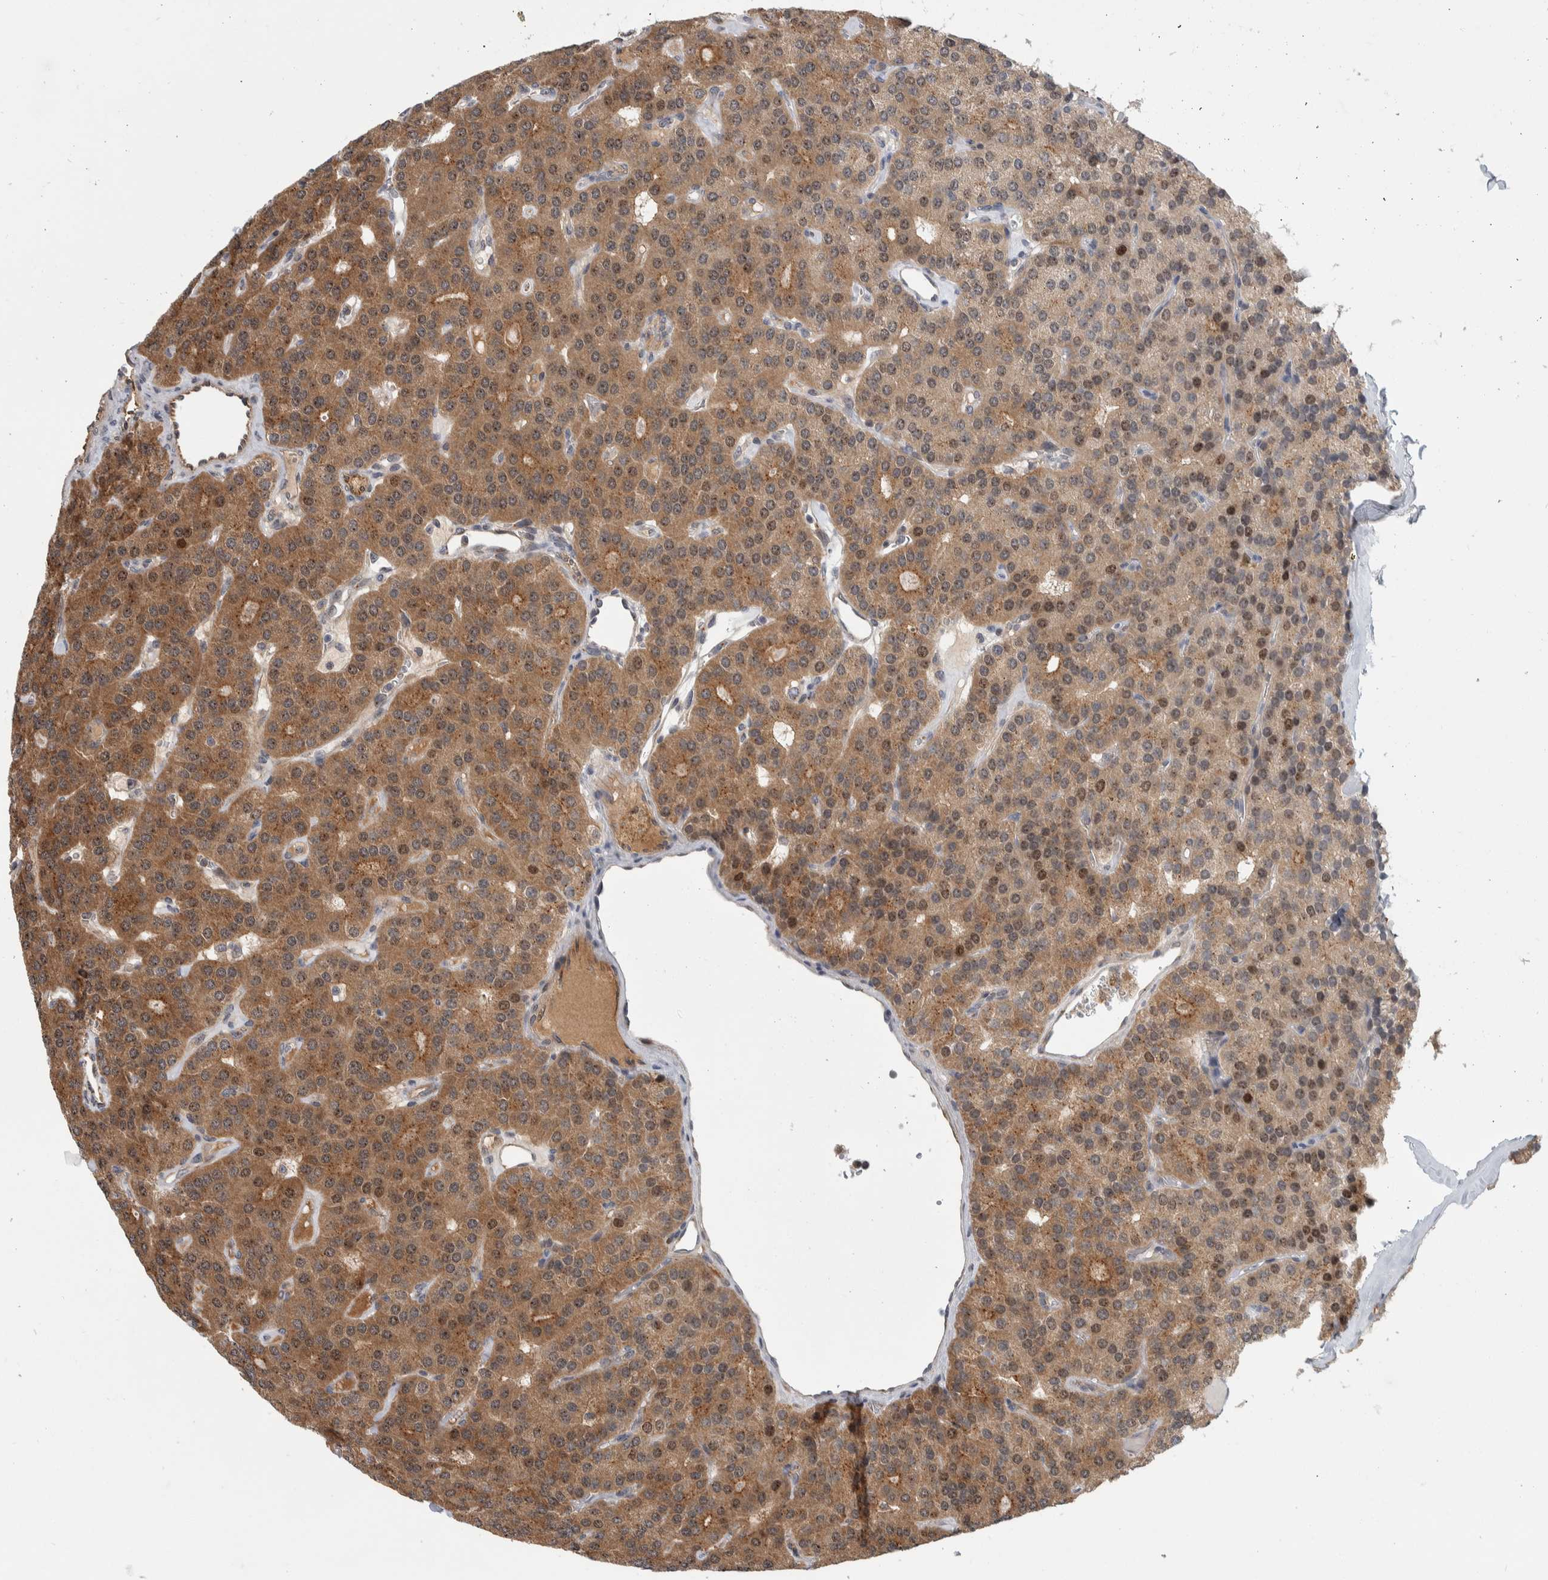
{"staining": {"intensity": "moderate", "quantity": ">75%", "location": "cytoplasmic/membranous,nuclear"}, "tissue": "parathyroid gland", "cell_type": "Glandular cells", "image_type": "normal", "snomed": [{"axis": "morphology", "description": "Normal tissue, NOS"}, {"axis": "morphology", "description": "Adenoma, NOS"}, {"axis": "topography", "description": "Parathyroid gland"}], "caption": "This histopathology image exhibits immunohistochemistry (IHC) staining of benign parathyroid gland, with medium moderate cytoplasmic/membranous,nuclear expression in about >75% of glandular cells.", "gene": "MSL1", "patient": {"sex": "female", "age": 86}}